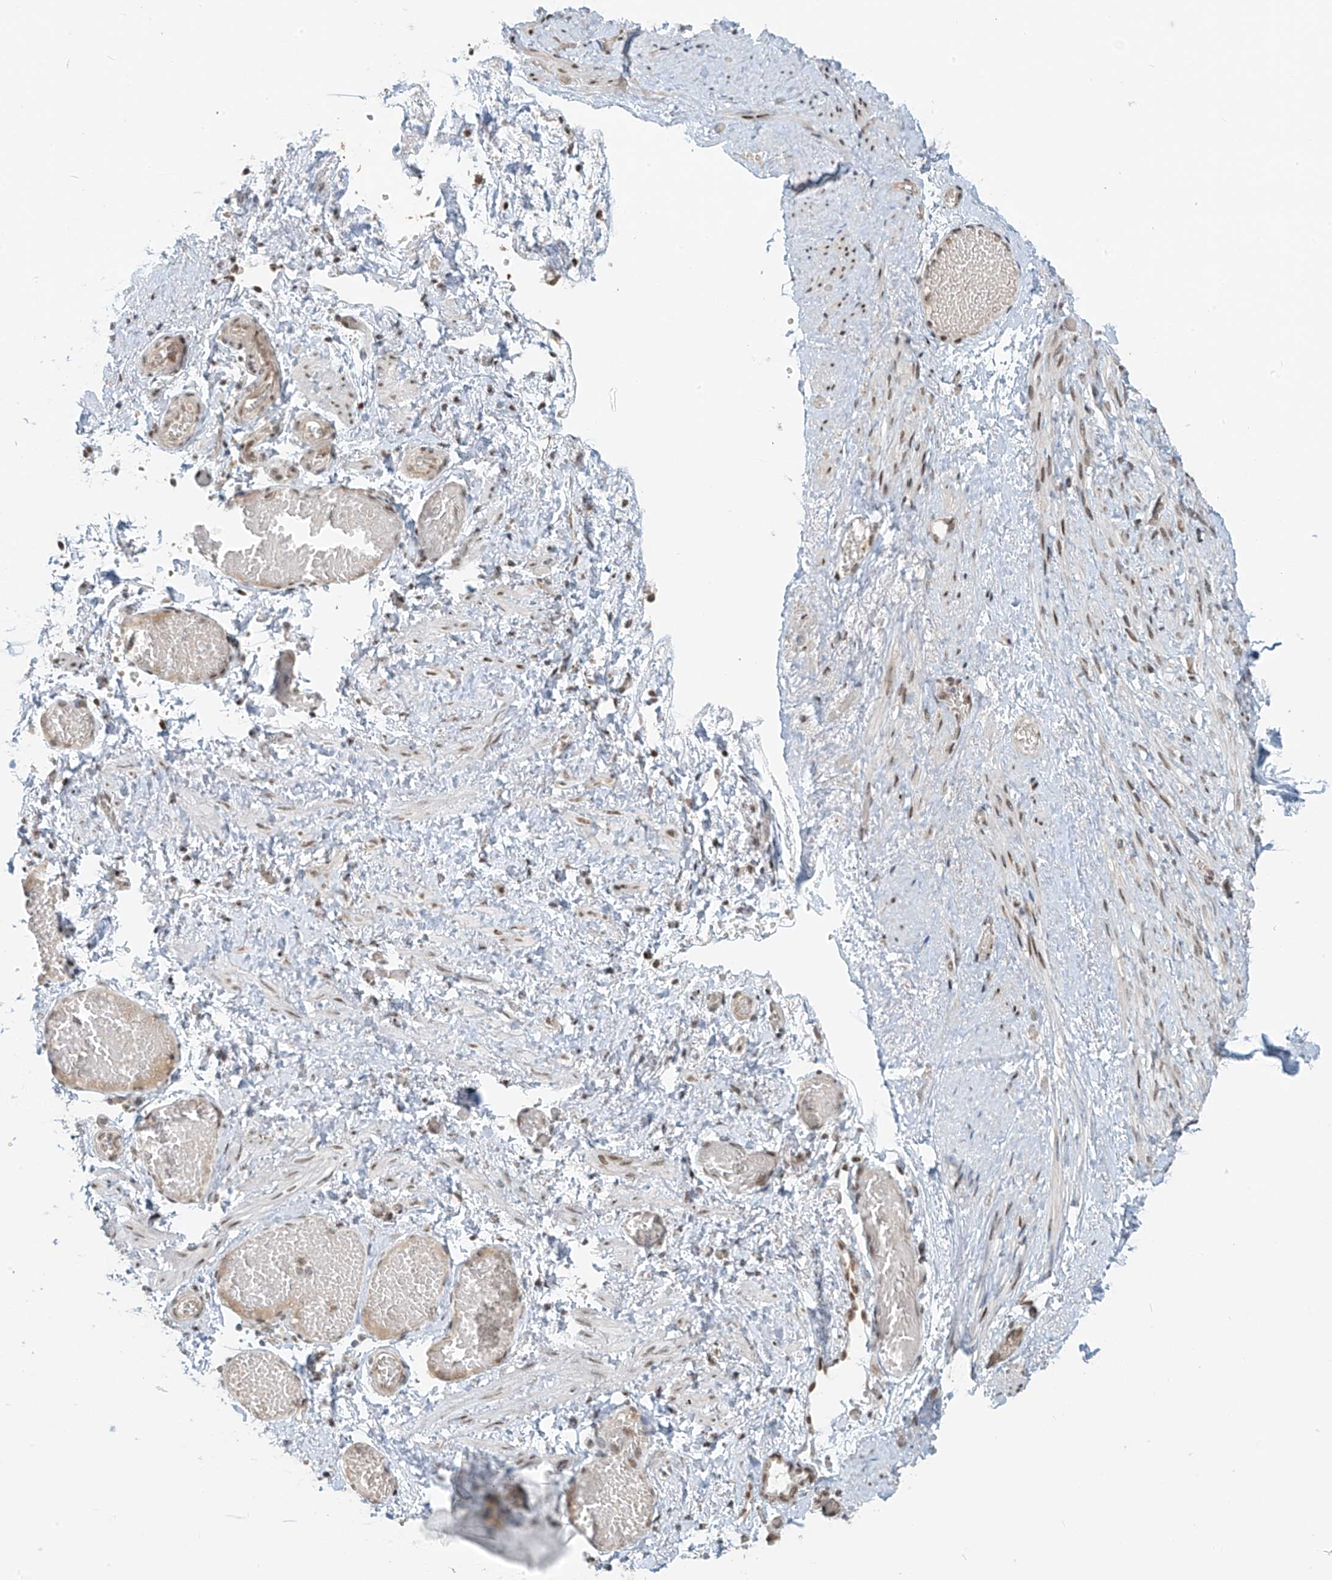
{"staining": {"intensity": "weak", "quantity": "25%-75%", "location": "nuclear"}, "tissue": "adipose tissue", "cell_type": "Adipocytes", "image_type": "normal", "snomed": [{"axis": "morphology", "description": "Normal tissue, NOS"}, {"axis": "topography", "description": "Smooth muscle"}, {"axis": "topography", "description": "Peripheral nerve tissue"}], "caption": "This is a photomicrograph of immunohistochemistry staining of benign adipose tissue, which shows weak staining in the nuclear of adipocytes.", "gene": "MCM9", "patient": {"sex": "female", "age": 39}}